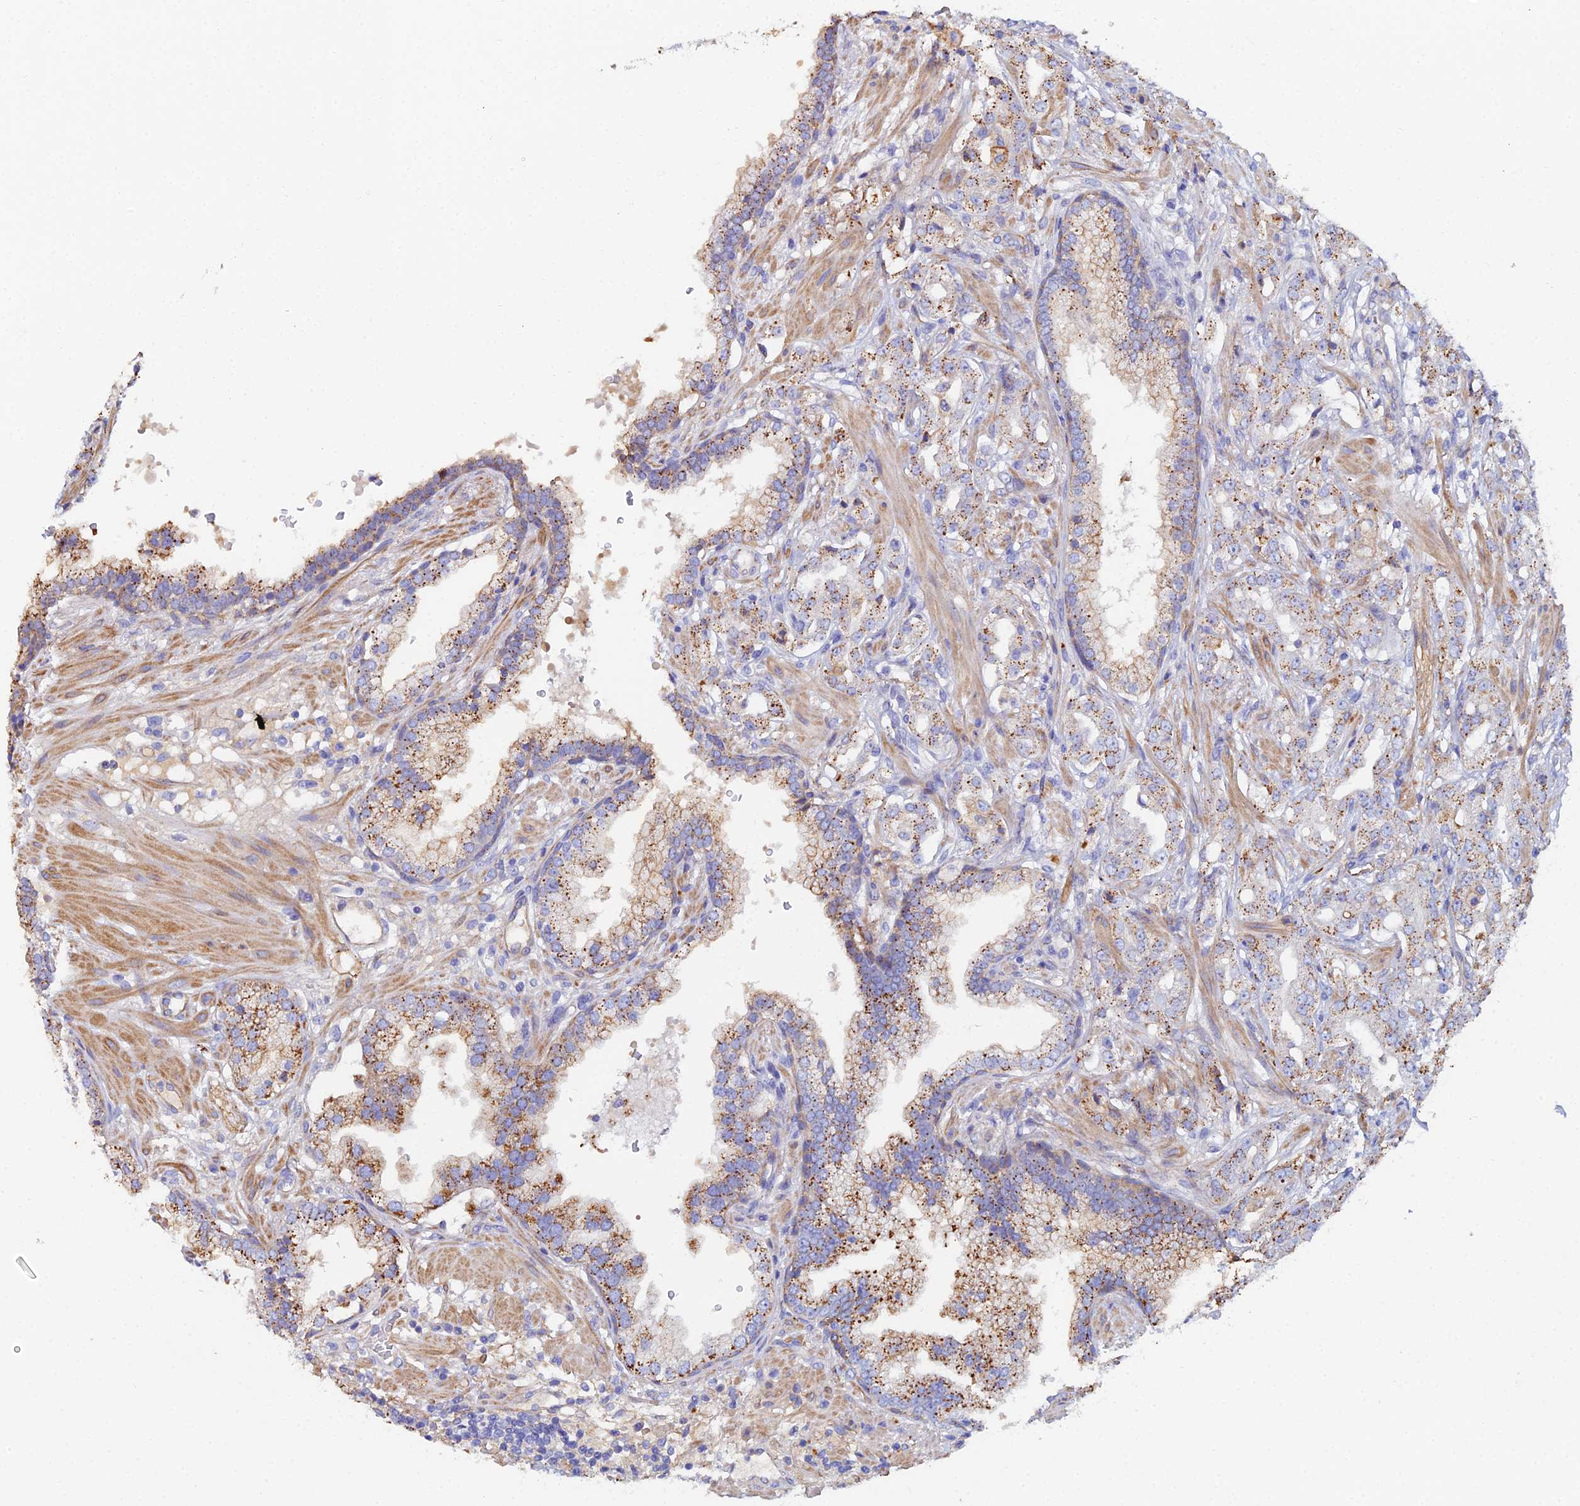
{"staining": {"intensity": "moderate", "quantity": ">75%", "location": "cytoplasmic/membranous"}, "tissue": "prostate cancer", "cell_type": "Tumor cells", "image_type": "cancer", "snomed": [{"axis": "morphology", "description": "Adenocarcinoma, High grade"}, {"axis": "topography", "description": "Prostate"}], "caption": "An image of human prostate cancer stained for a protein exhibits moderate cytoplasmic/membranous brown staining in tumor cells. Ihc stains the protein in brown and the nuclei are stained blue.", "gene": "C6", "patient": {"sex": "male", "age": 63}}